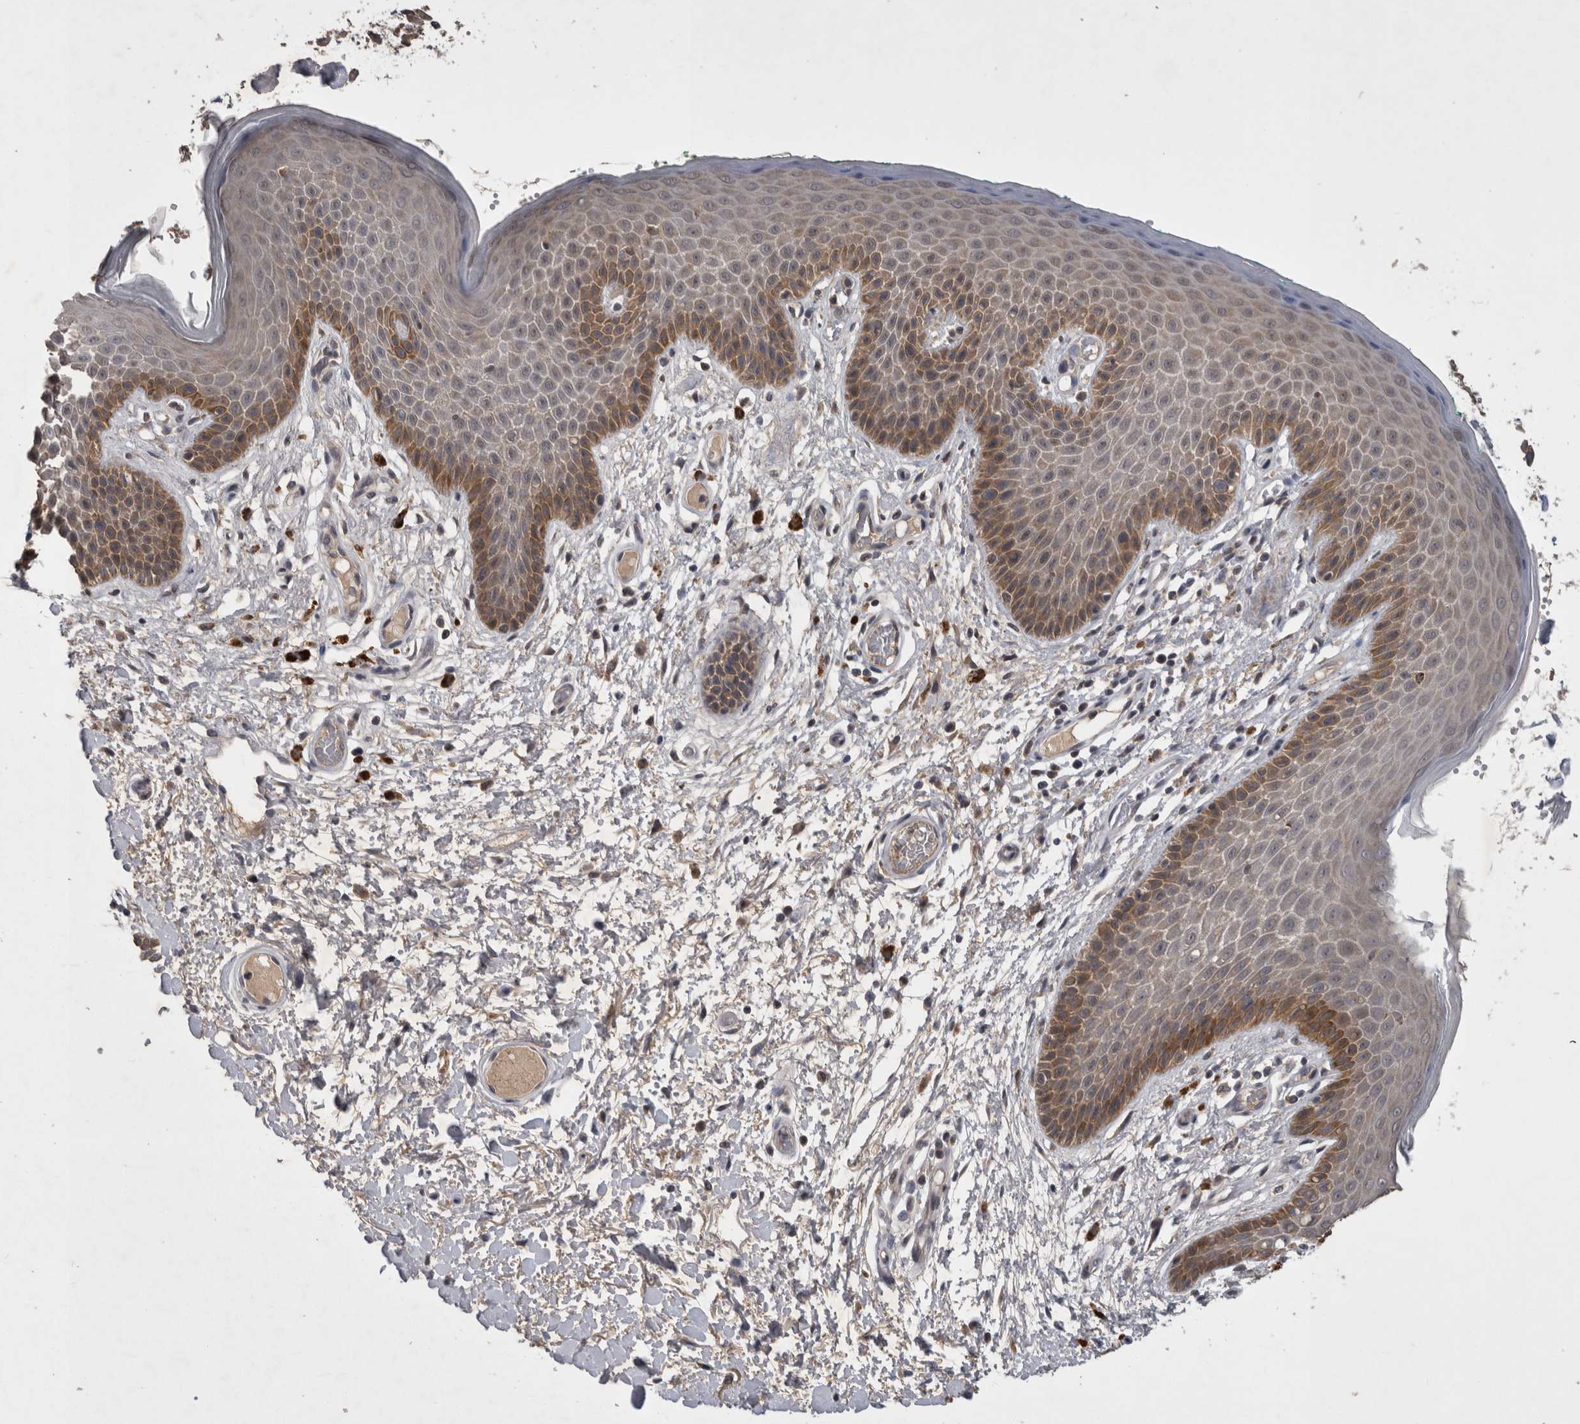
{"staining": {"intensity": "moderate", "quantity": "25%-75%", "location": "cytoplasmic/membranous"}, "tissue": "skin", "cell_type": "Epidermal cells", "image_type": "normal", "snomed": [{"axis": "morphology", "description": "Normal tissue, NOS"}, {"axis": "topography", "description": "Anal"}], "caption": "High-power microscopy captured an IHC micrograph of unremarkable skin, revealing moderate cytoplasmic/membranous positivity in approximately 25%-75% of epidermal cells.", "gene": "ZNF114", "patient": {"sex": "male", "age": 74}}